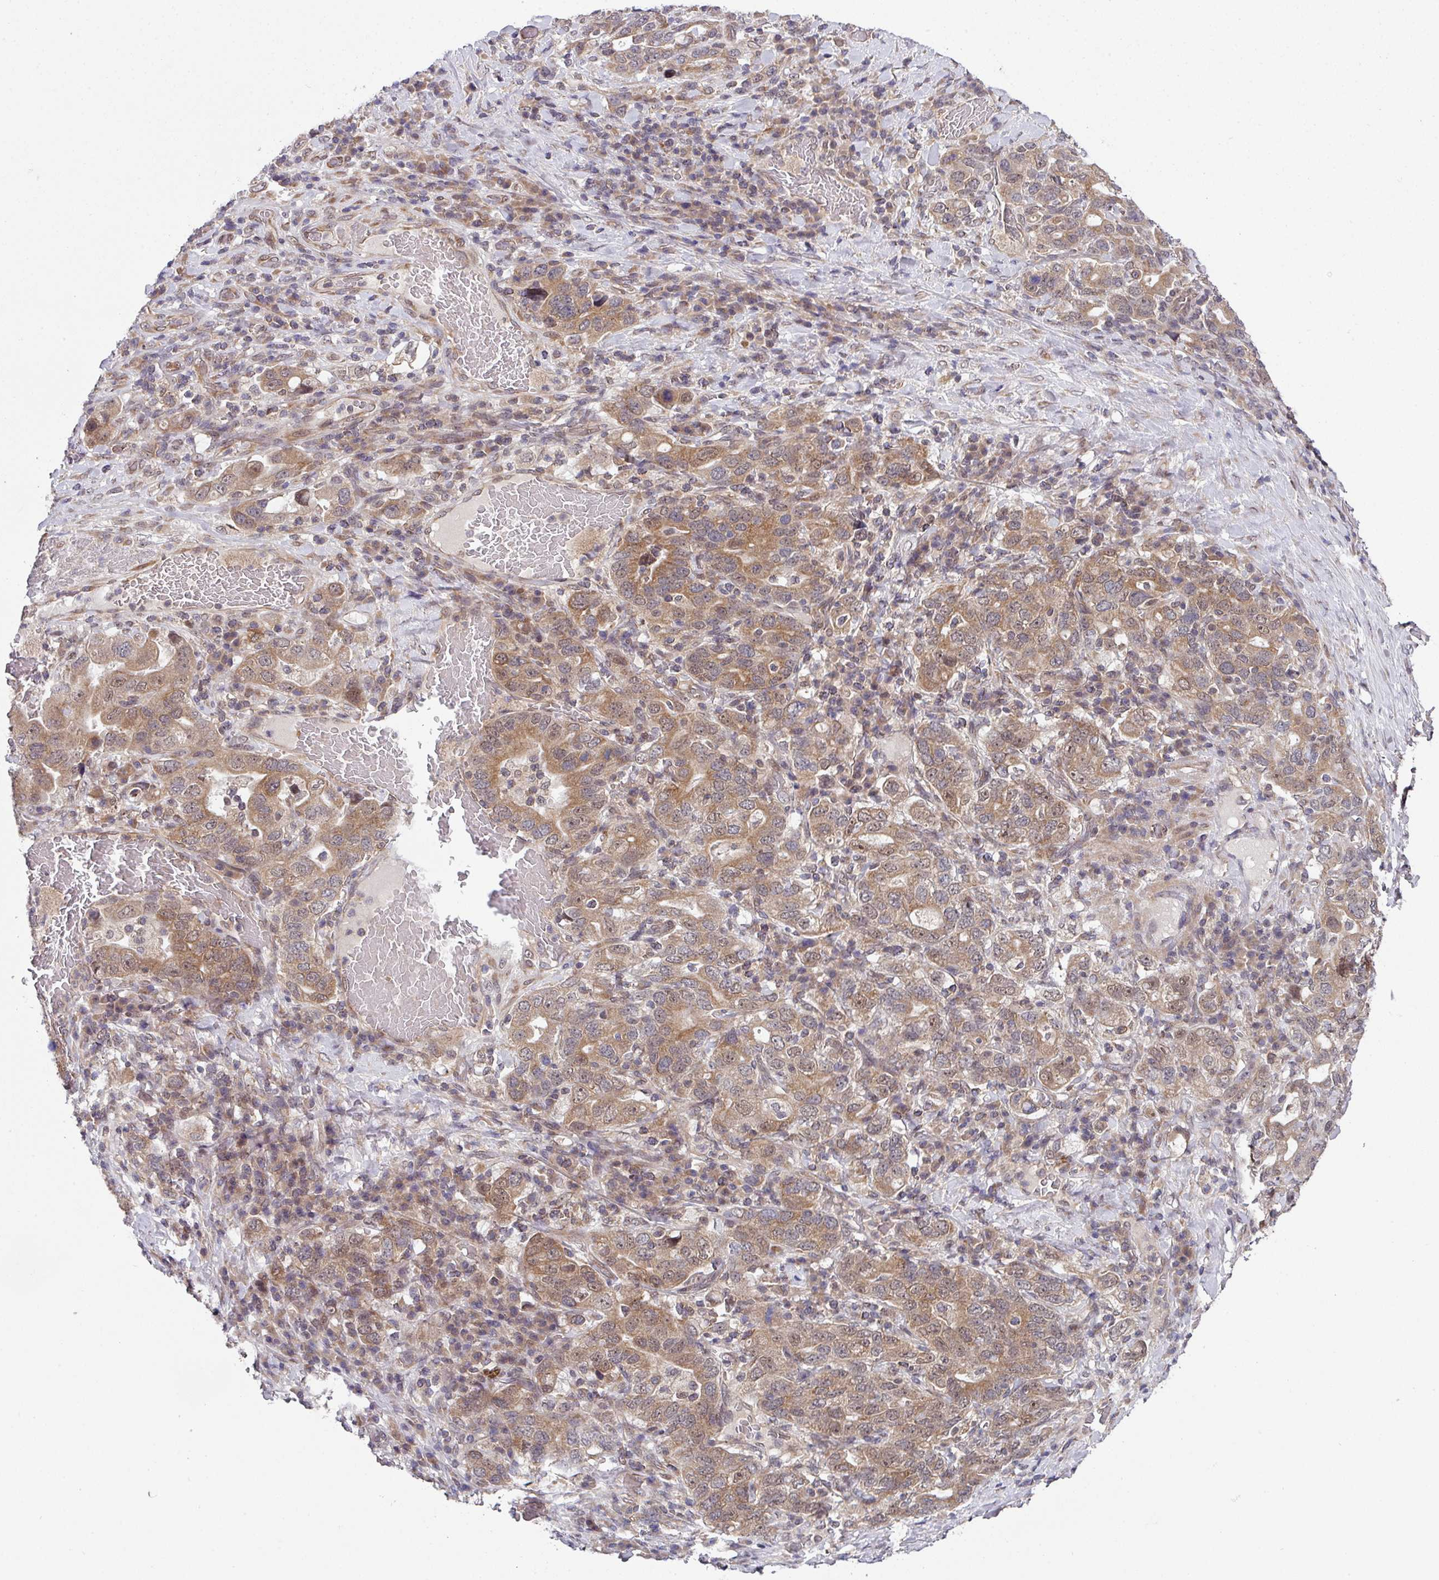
{"staining": {"intensity": "moderate", "quantity": ">75%", "location": "cytoplasmic/membranous,nuclear"}, "tissue": "stomach cancer", "cell_type": "Tumor cells", "image_type": "cancer", "snomed": [{"axis": "morphology", "description": "Adenocarcinoma, NOS"}, {"axis": "topography", "description": "Stomach, upper"}, {"axis": "topography", "description": "Stomach"}], "caption": "DAB immunohistochemical staining of human adenocarcinoma (stomach) exhibits moderate cytoplasmic/membranous and nuclear protein staining in about >75% of tumor cells.", "gene": "CAMLG", "patient": {"sex": "male", "age": 62}}